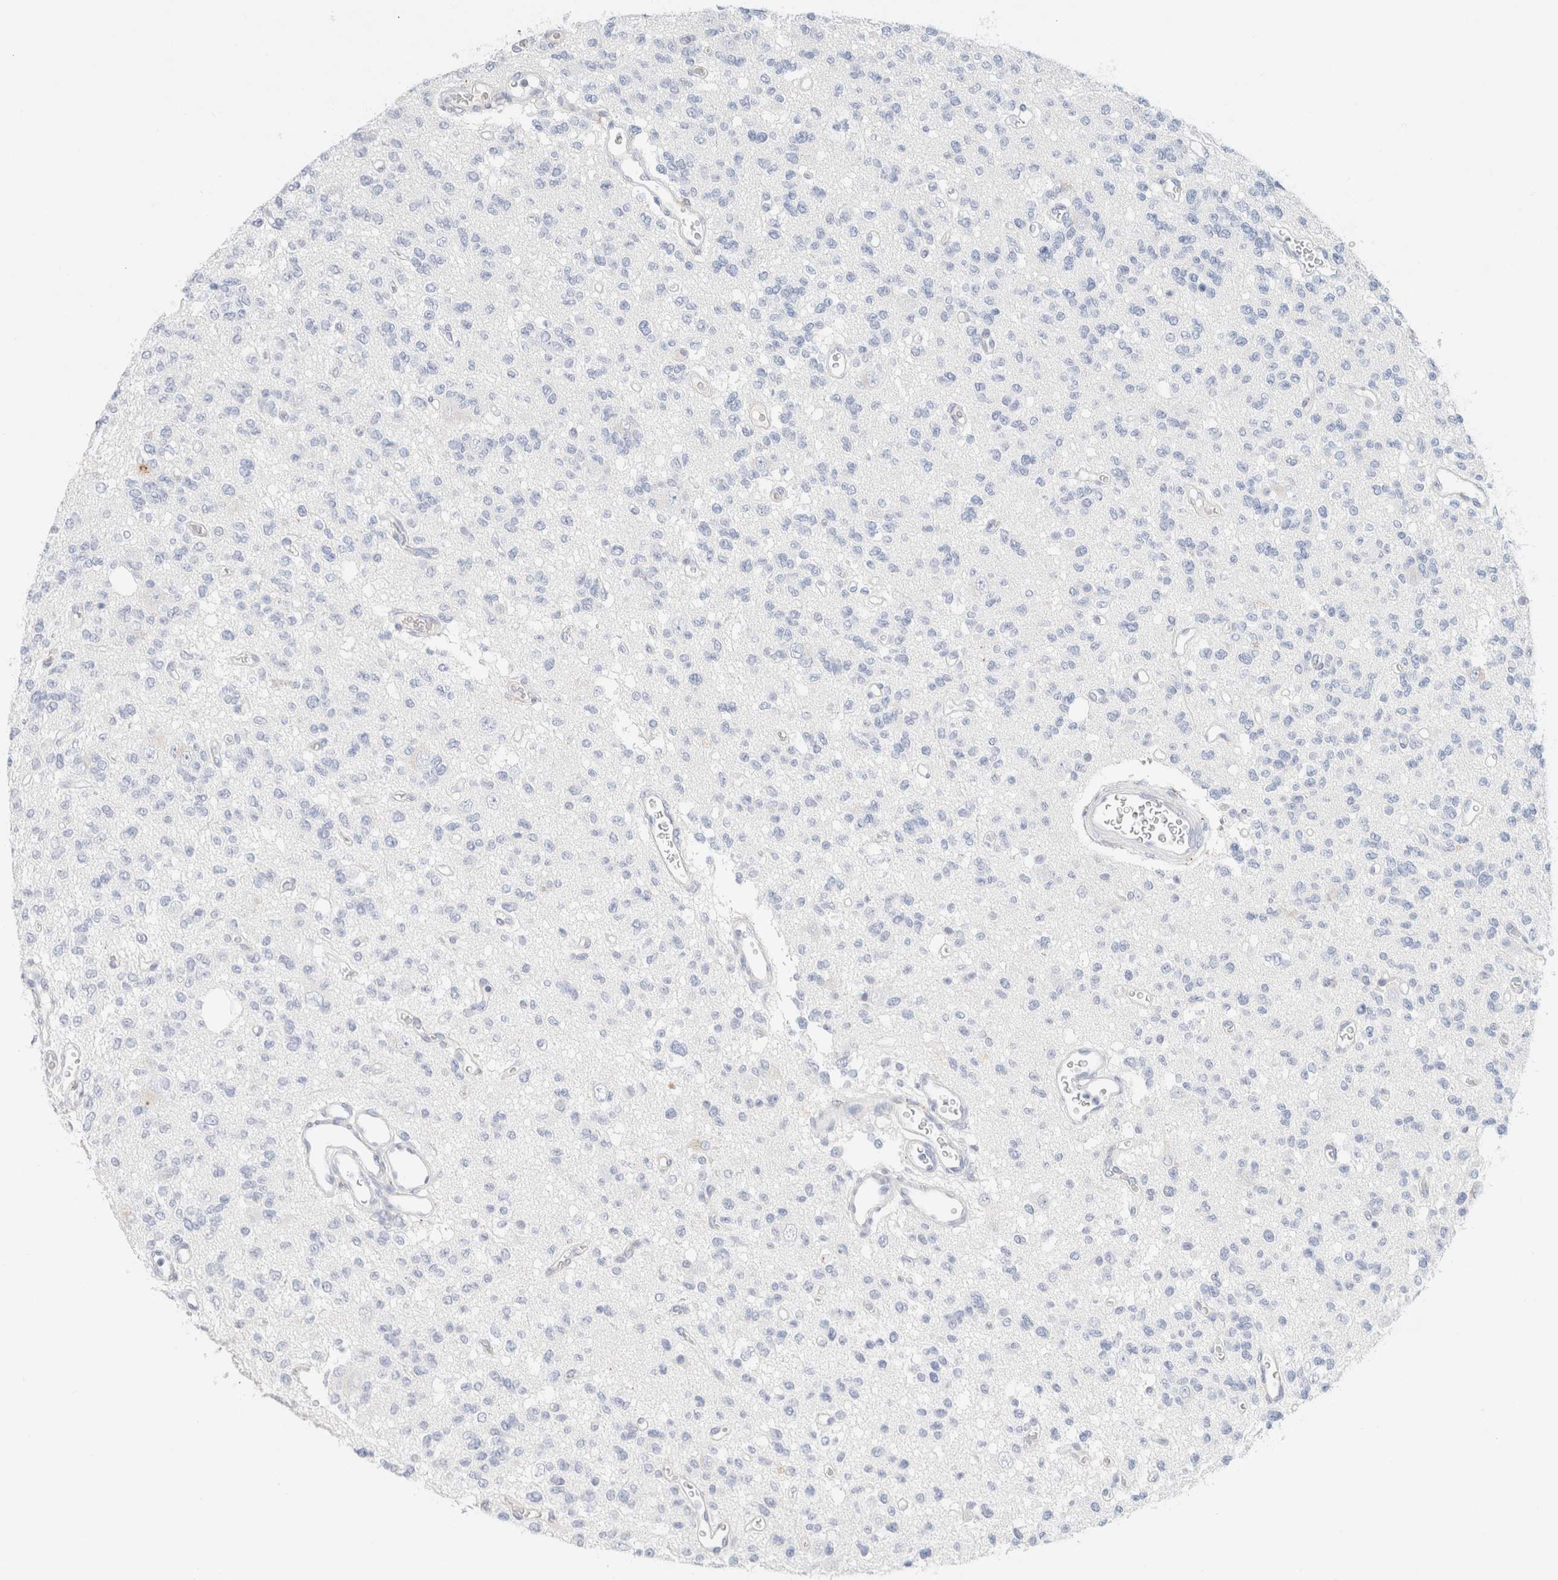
{"staining": {"intensity": "negative", "quantity": "none", "location": "none"}, "tissue": "glioma", "cell_type": "Tumor cells", "image_type": "cancer", "snomed": [{"axis": "morphology", "description": "Glioma, malignant, Low grade"}, {"axis": "topography", "description": "Brain"}], "caption": "This is a micrograph of immunohistochemistry (IHC) staining of malignant glioma (low-grade), which shows no positivity in tumor cells. (DAB immunohistochemistry visualized using brightfield microscopy, high magnification).", "gene": "CPQ", "patient": {"sex": "male", "age": 38}}